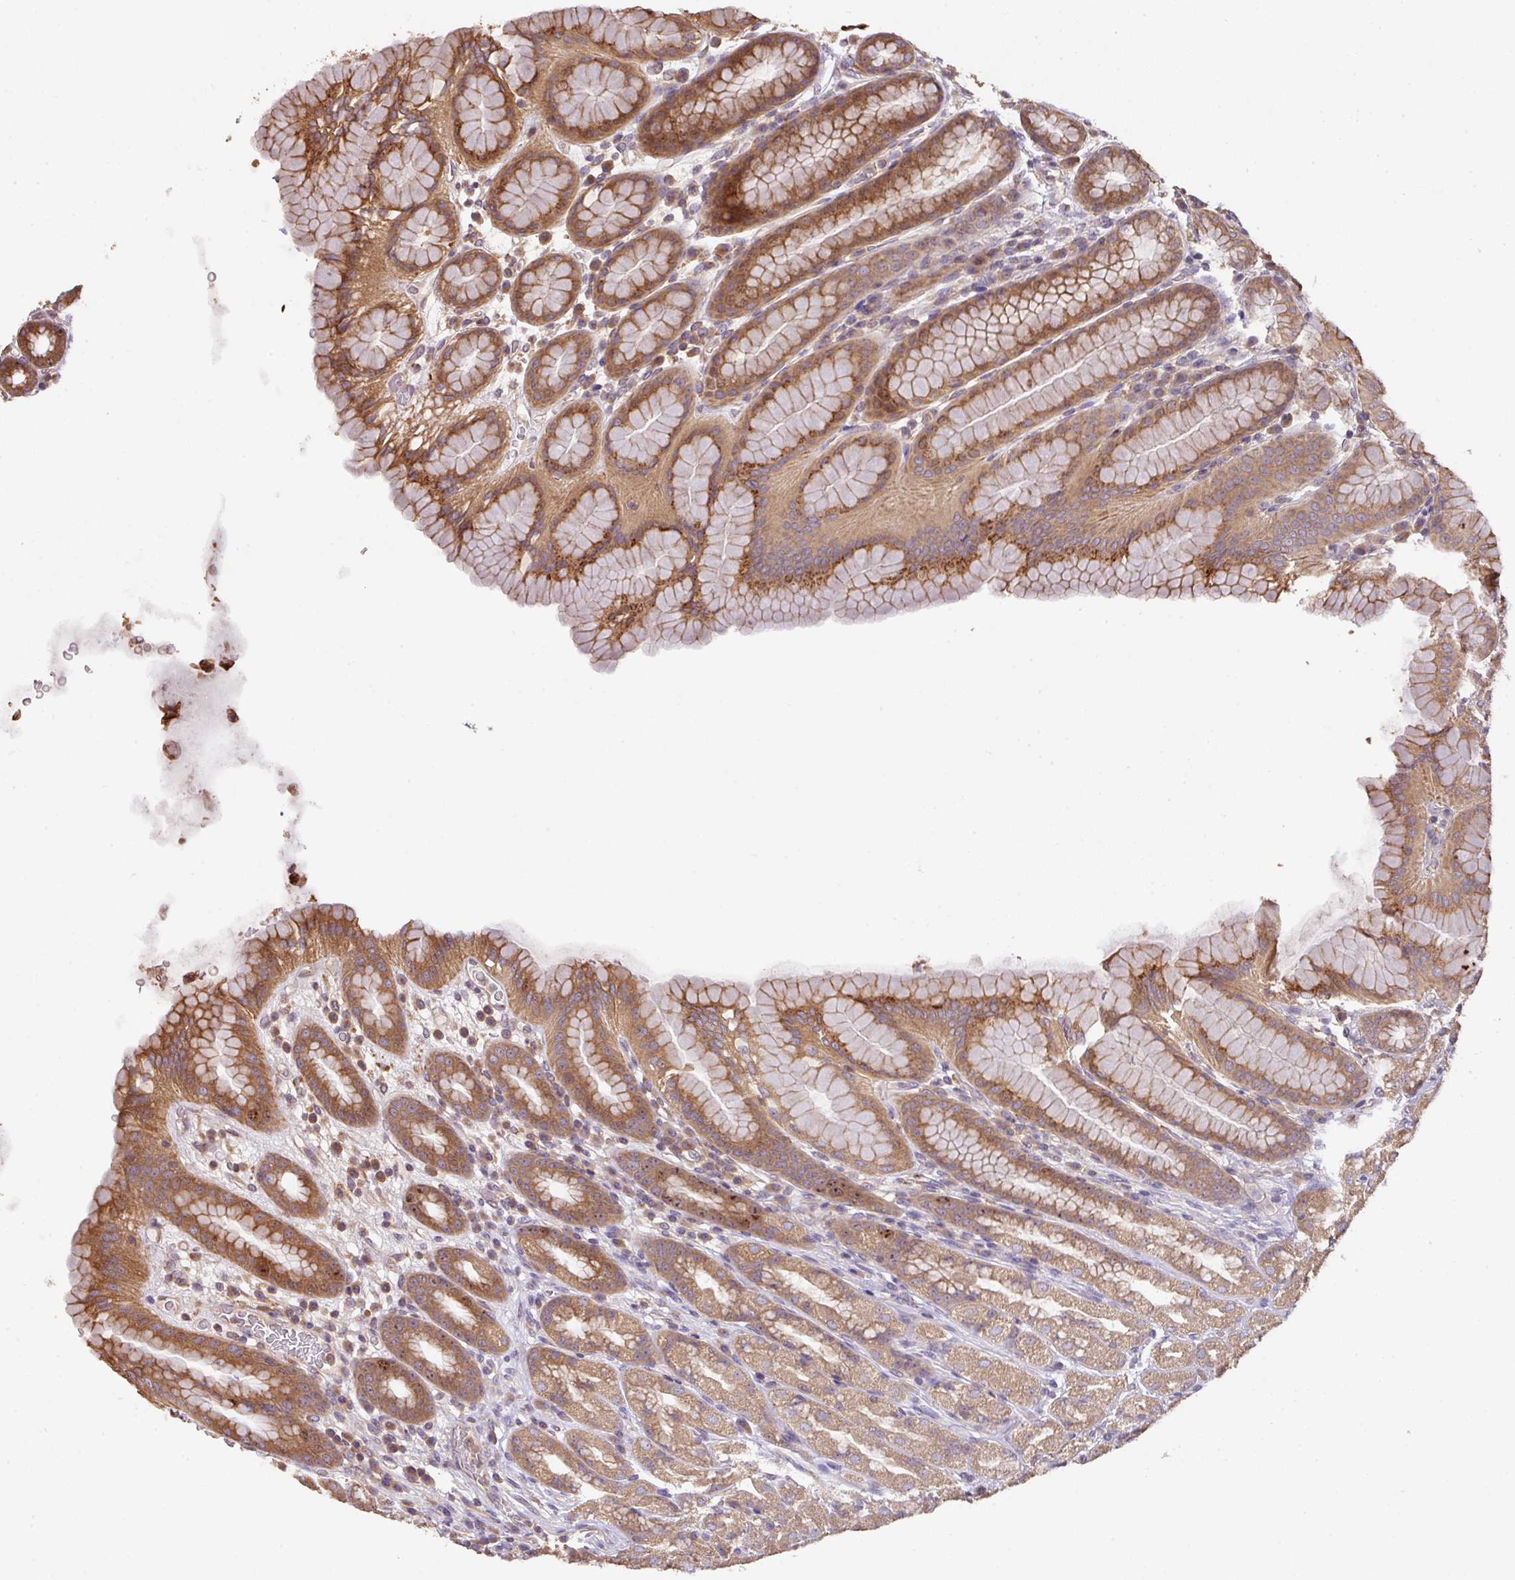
{"staining": {"intensity": "moderate", "quantity": ">75%", "location": "cytoplasmic/membranous"}, "tissue": "stomach", "cell_type": "Glandular cells", "image_type": "normal", "snomed": [{"axis": "morphology", "description": "Normal tissue, NOS"}, {"axis": "topography", "description": "Stomach, upper"}, {"axis": "topography", "description": "Stomach"}], "caption": "The micrograph displays immunohistochemical staining of unremarkable stomach. There is moderate cytoplasmic/membranous staining is identified in about >75% of glandular cells.", "gene": "VENTX", "patient": {"sex": "male", "age": 68}}